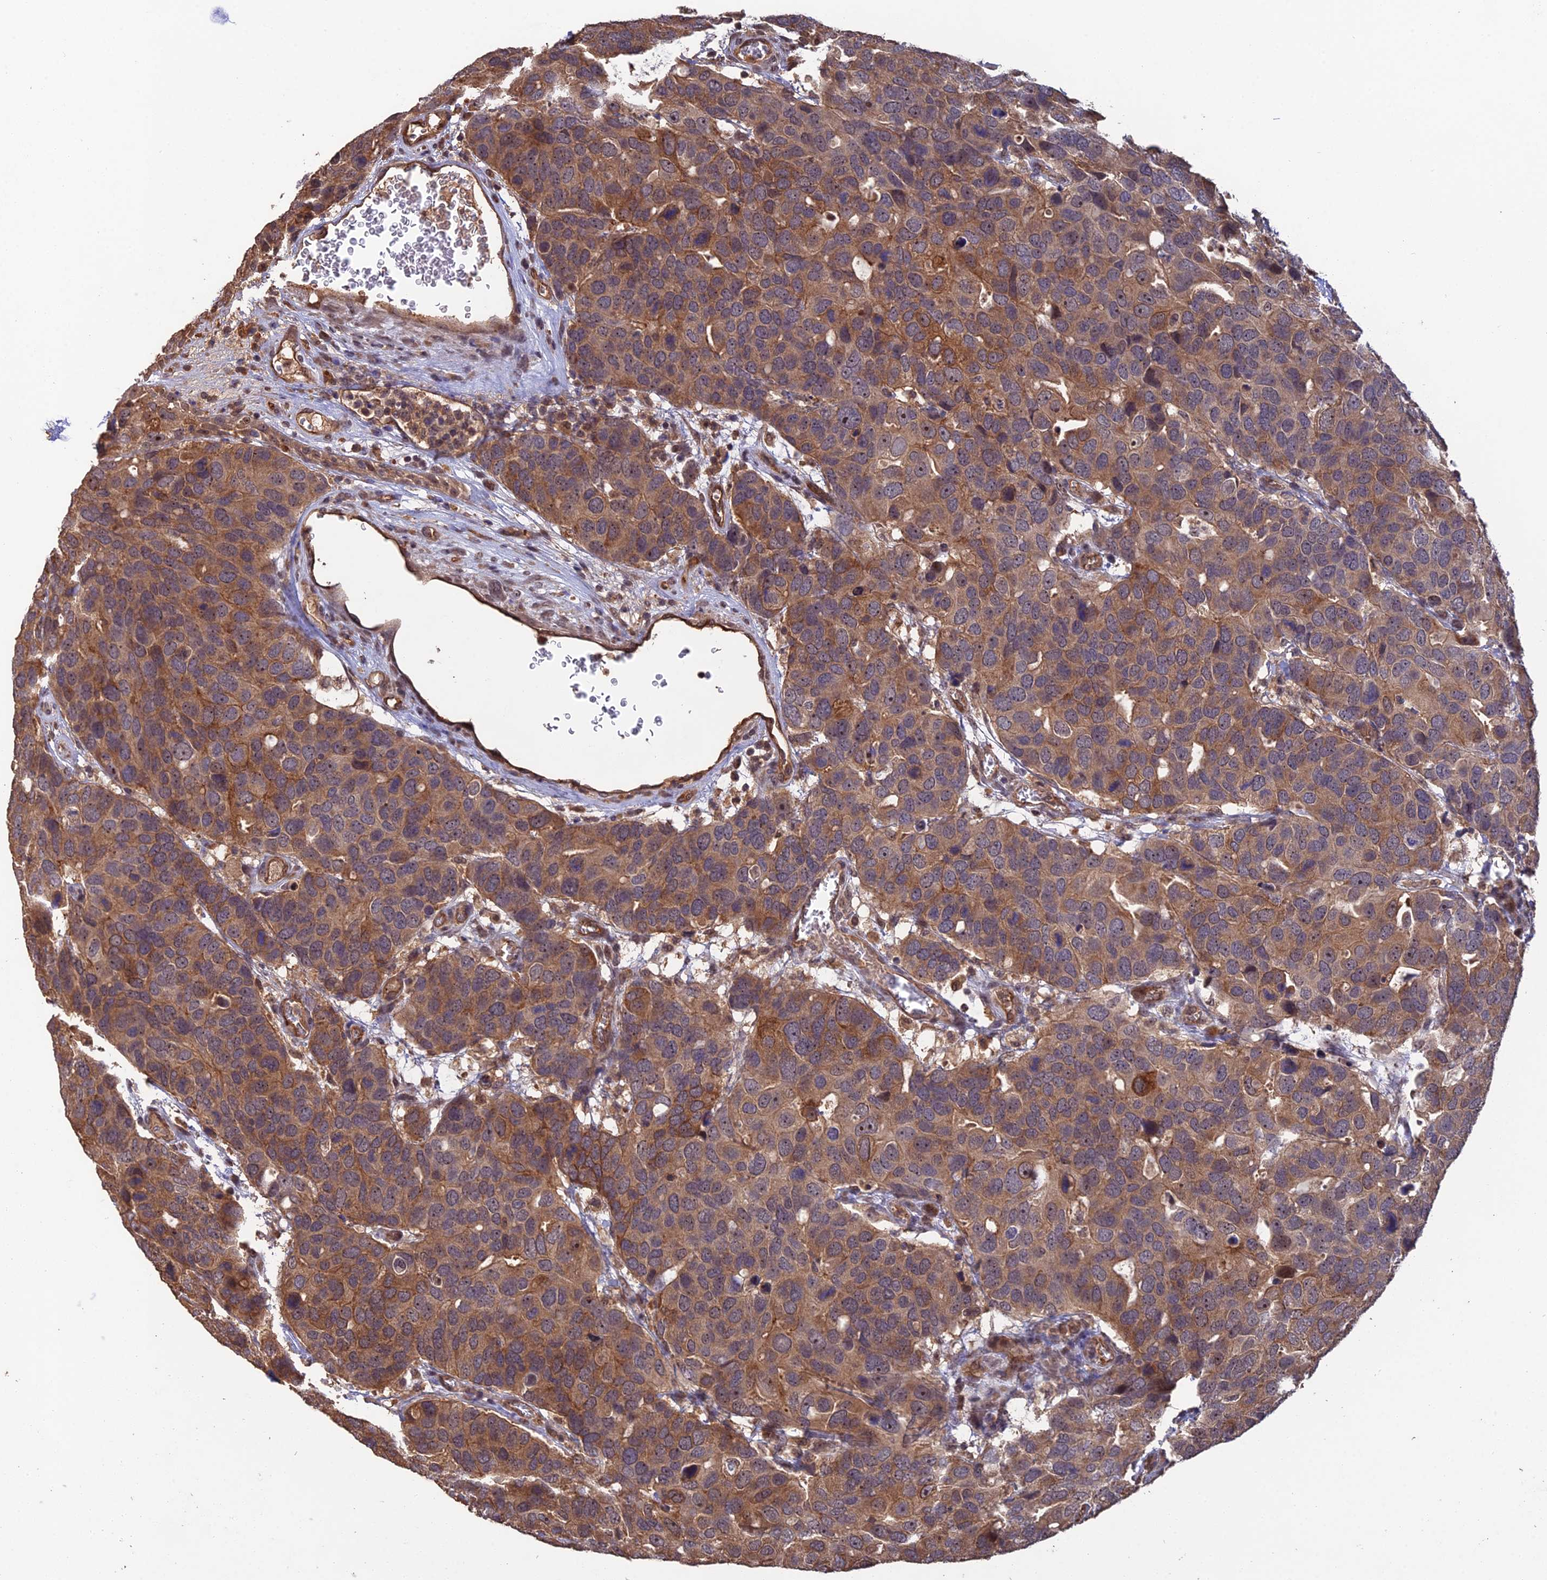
{"staining": {"intensity": "moderate", "quantity": ">75%", "location": "cytoplasmic/membranous,nuclear"}, "tissue": "breast cancer", "cell_type": "Tumor cells", "image_type": "cancer", "snomed": [{"axis": "morphology", "description": "Duct carcinoma"}, {"axis": "topography", "description": "Breast"}], "caption": "Moderate cytoplasmic/membranous and nuclear protein staining is identified in about >75% of tumor cells in invasive ductal carcinoma (breast). (DAB IHC with brightfield microscopy, high magnification).", "gene": "RALGAPA2", "patient": {"sex": "female", "age": 83}}